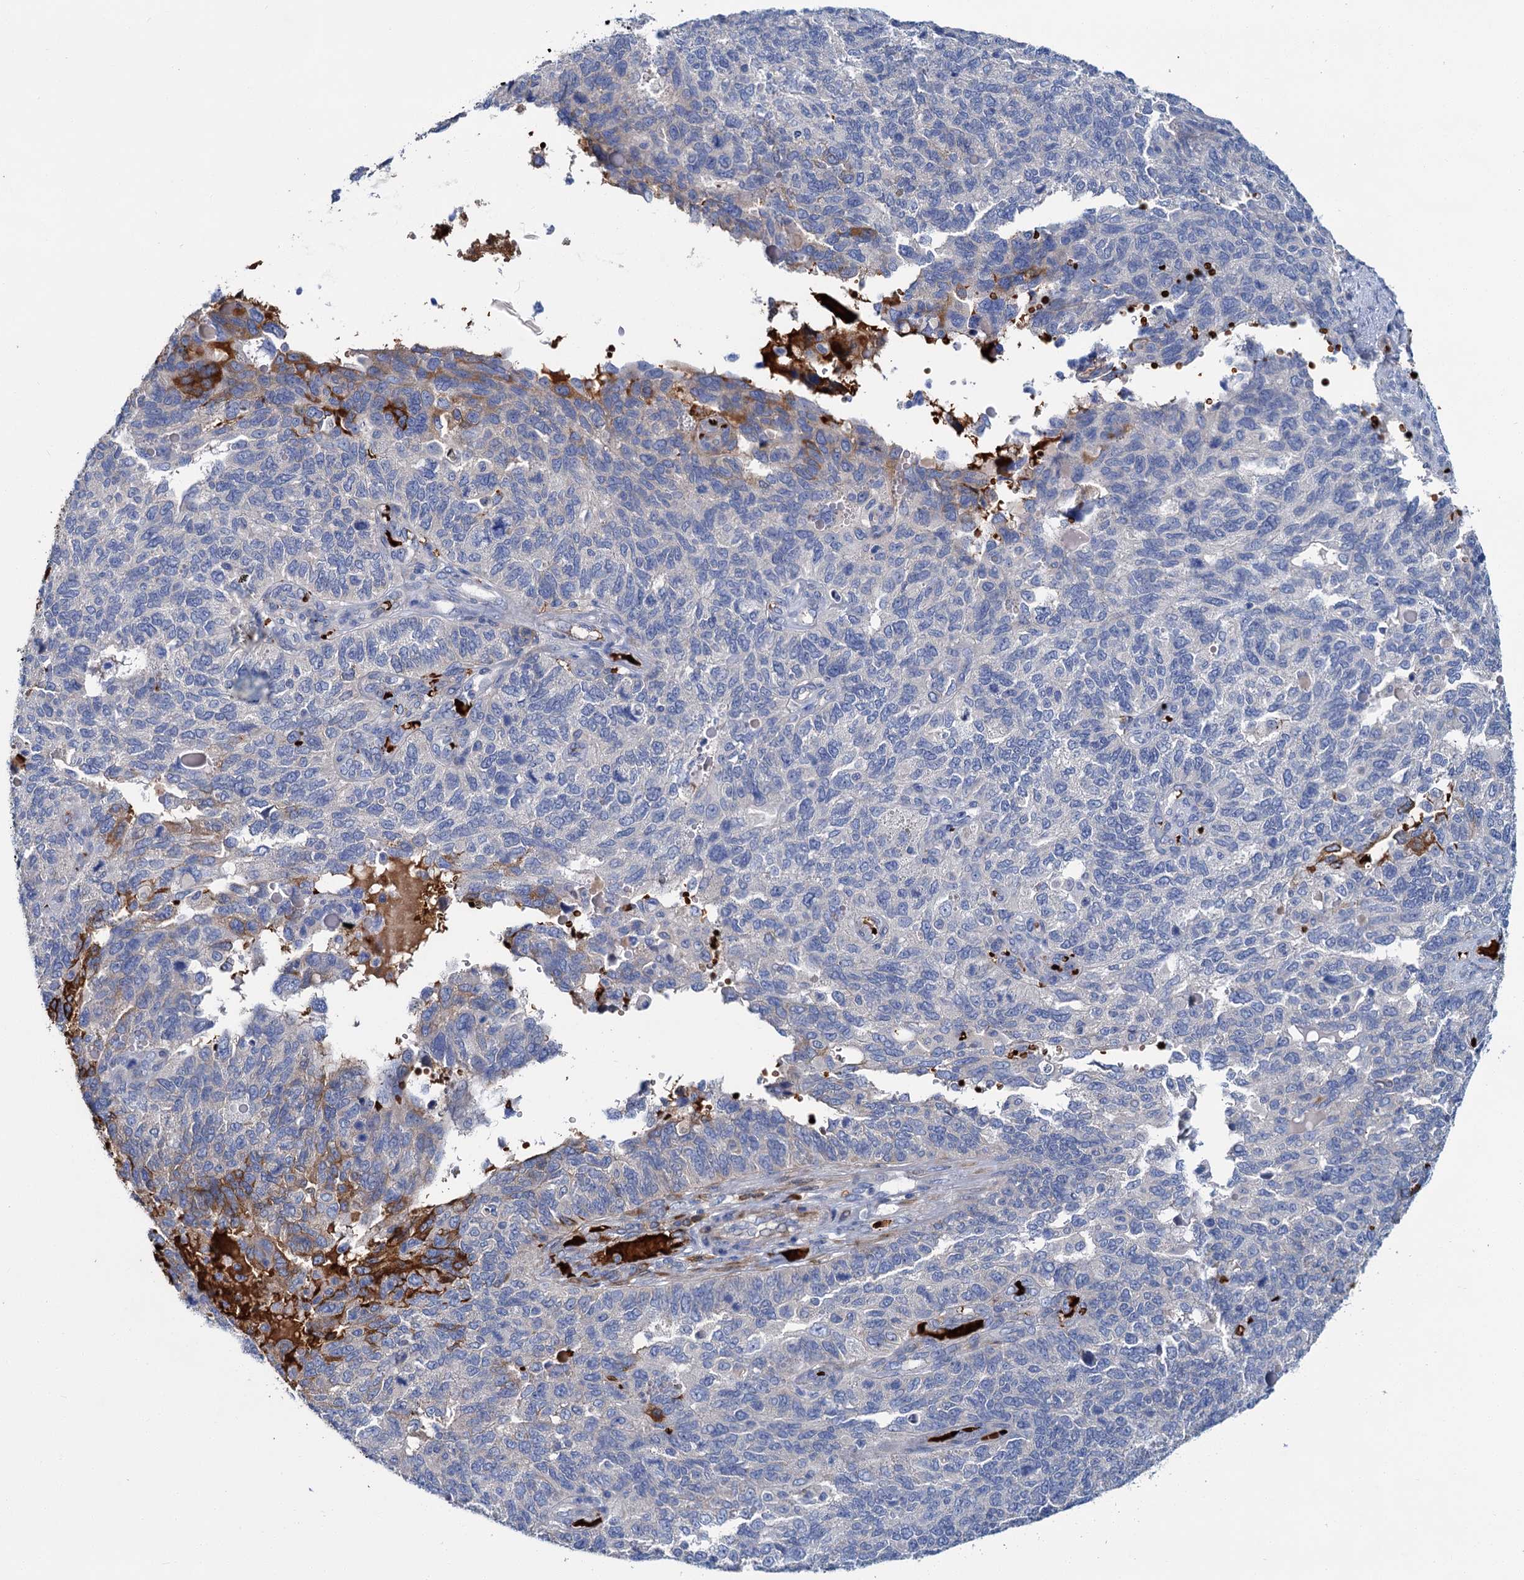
{"staining": {"intensity": "negative", "quantity": "none", "location": "none"}, "tissue": "endometrial cancer", "cell_type": "Tumor cells", "image_type": "cancer", "snomed": [{"axis": "morphology", "description": "Adenocarcinoma, NOS"}, {"axis": "topography", "description": "Endometrium"}], "caption": "The micrograph displays no significant expression in tumor cells of endometrial cancer (adenocarcinoma).", "gene": "ATG2A", "patient": {"sex": "female", "age": 66}}